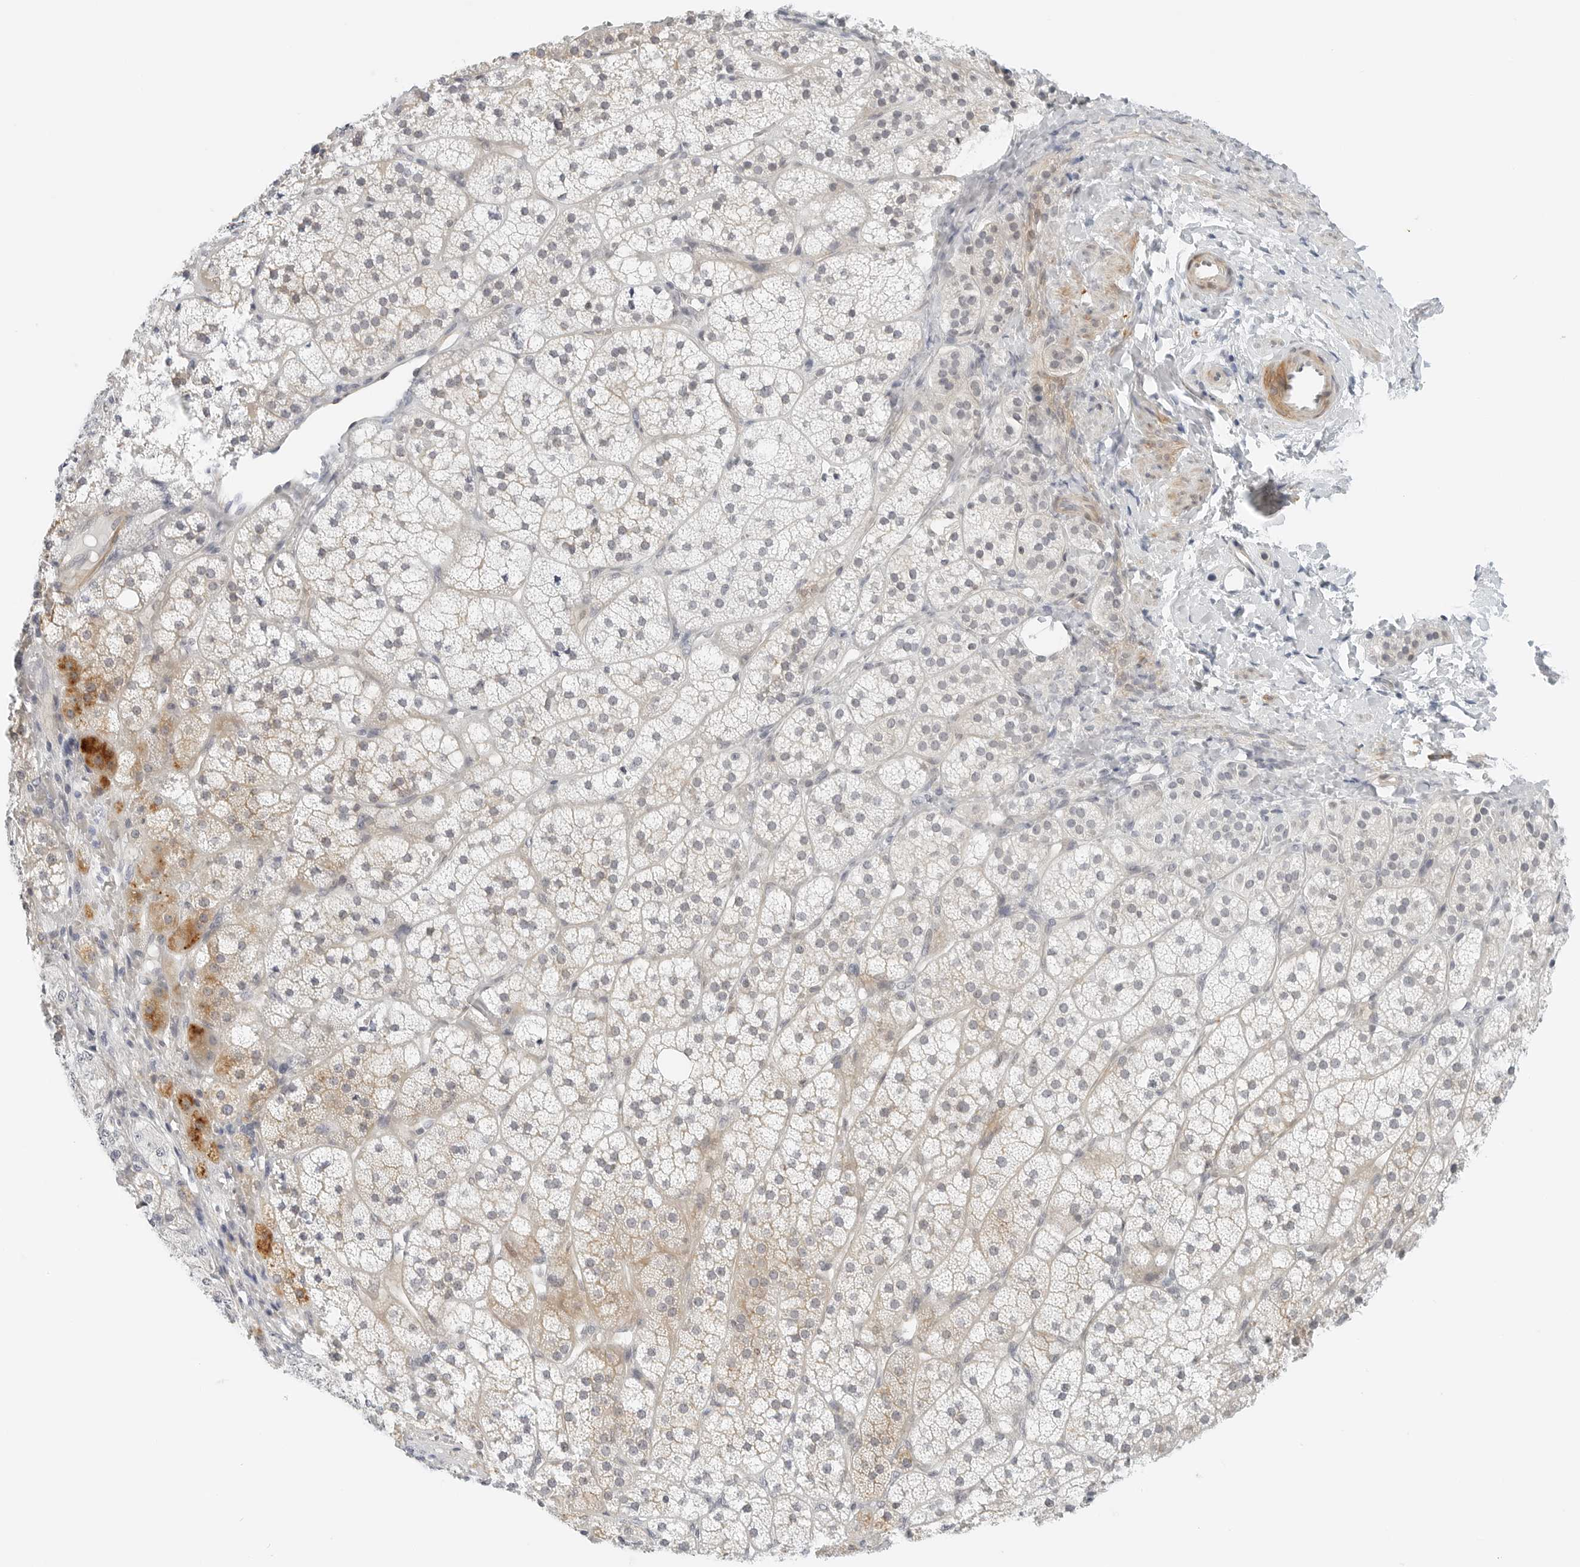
{"staining": {"intensity": "moderate", "quantity": "<25%", "location": "cytoplasmic/membranous"}, "tissue": "adrenal gland", "cell_type": "Glandular cells", "image_type": "normal", "snomed": [{"axis": "morphology", "description": "Normal tissue, NOS"}, {"axis": "topography", "description": "Adrenal gland"}], "caption": "Immunohistochemical staining of benign human adrenal gland shows low levels of moderate cytoplasmic/membranous staining in approximately <25% of glandular cells.", "gene": "IQCC", "patient": {"sex": "female", "age": 44}}